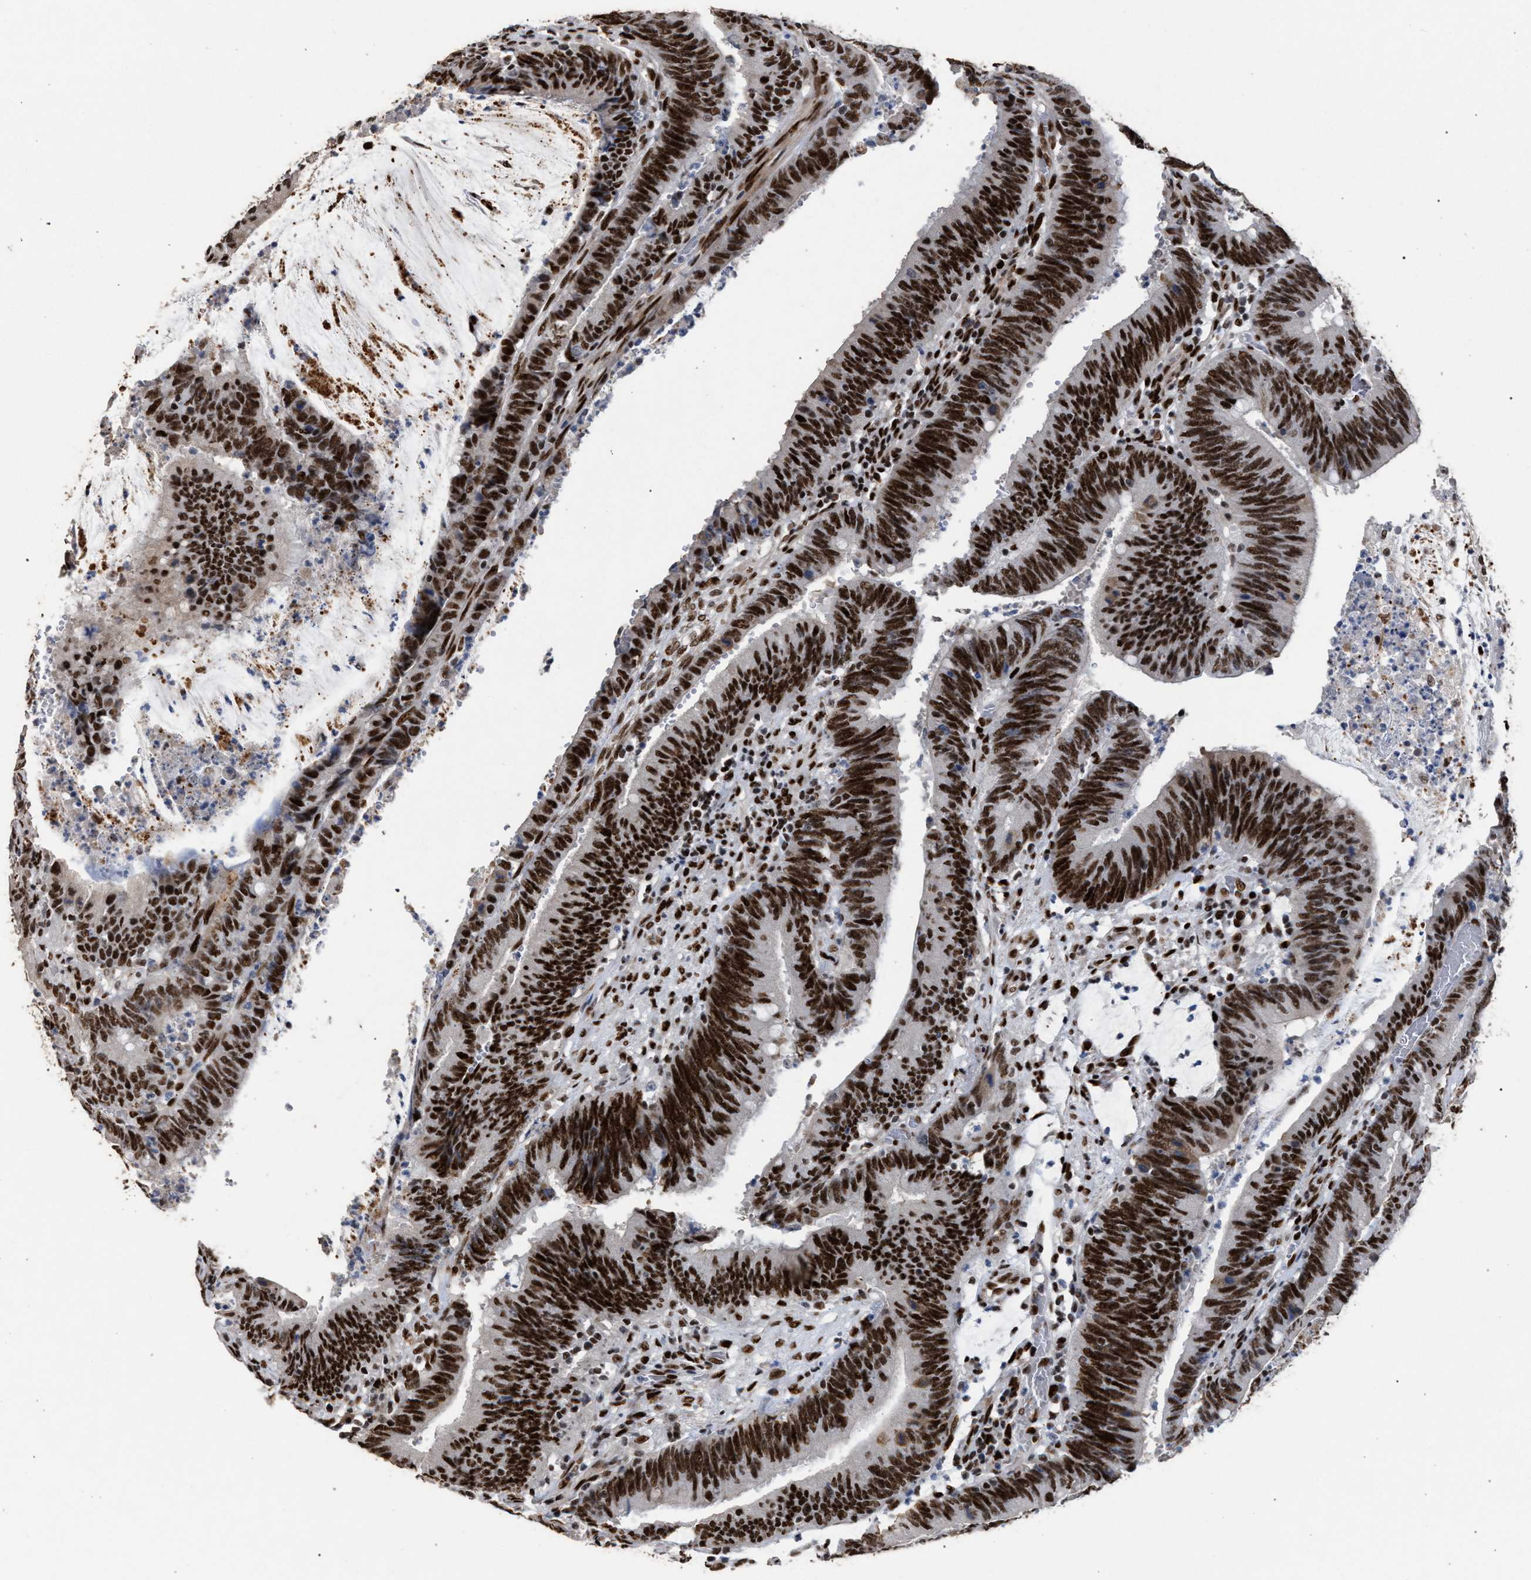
{"staining": {"intensity": "strong", "quantity": ">75%", "location": "nuclear"}, "tissue": "colorectal cancer", "cell_type": "Tumor cells", "image_type": "cancer", "snomed": [{"axis": "morphology", "description": "Adenocarcinoma, NOS"}, {"axis": "topography", "description": "Rectum"}], "caption": "This image exhibits immunohistochemistry staining of human adenocarcinoma (colorectal), with high strong nuclear positivity in approximately >75% of tumor cells.", "gene": "TP53BP1", "patient": {"sex": "female", "age": 66}}